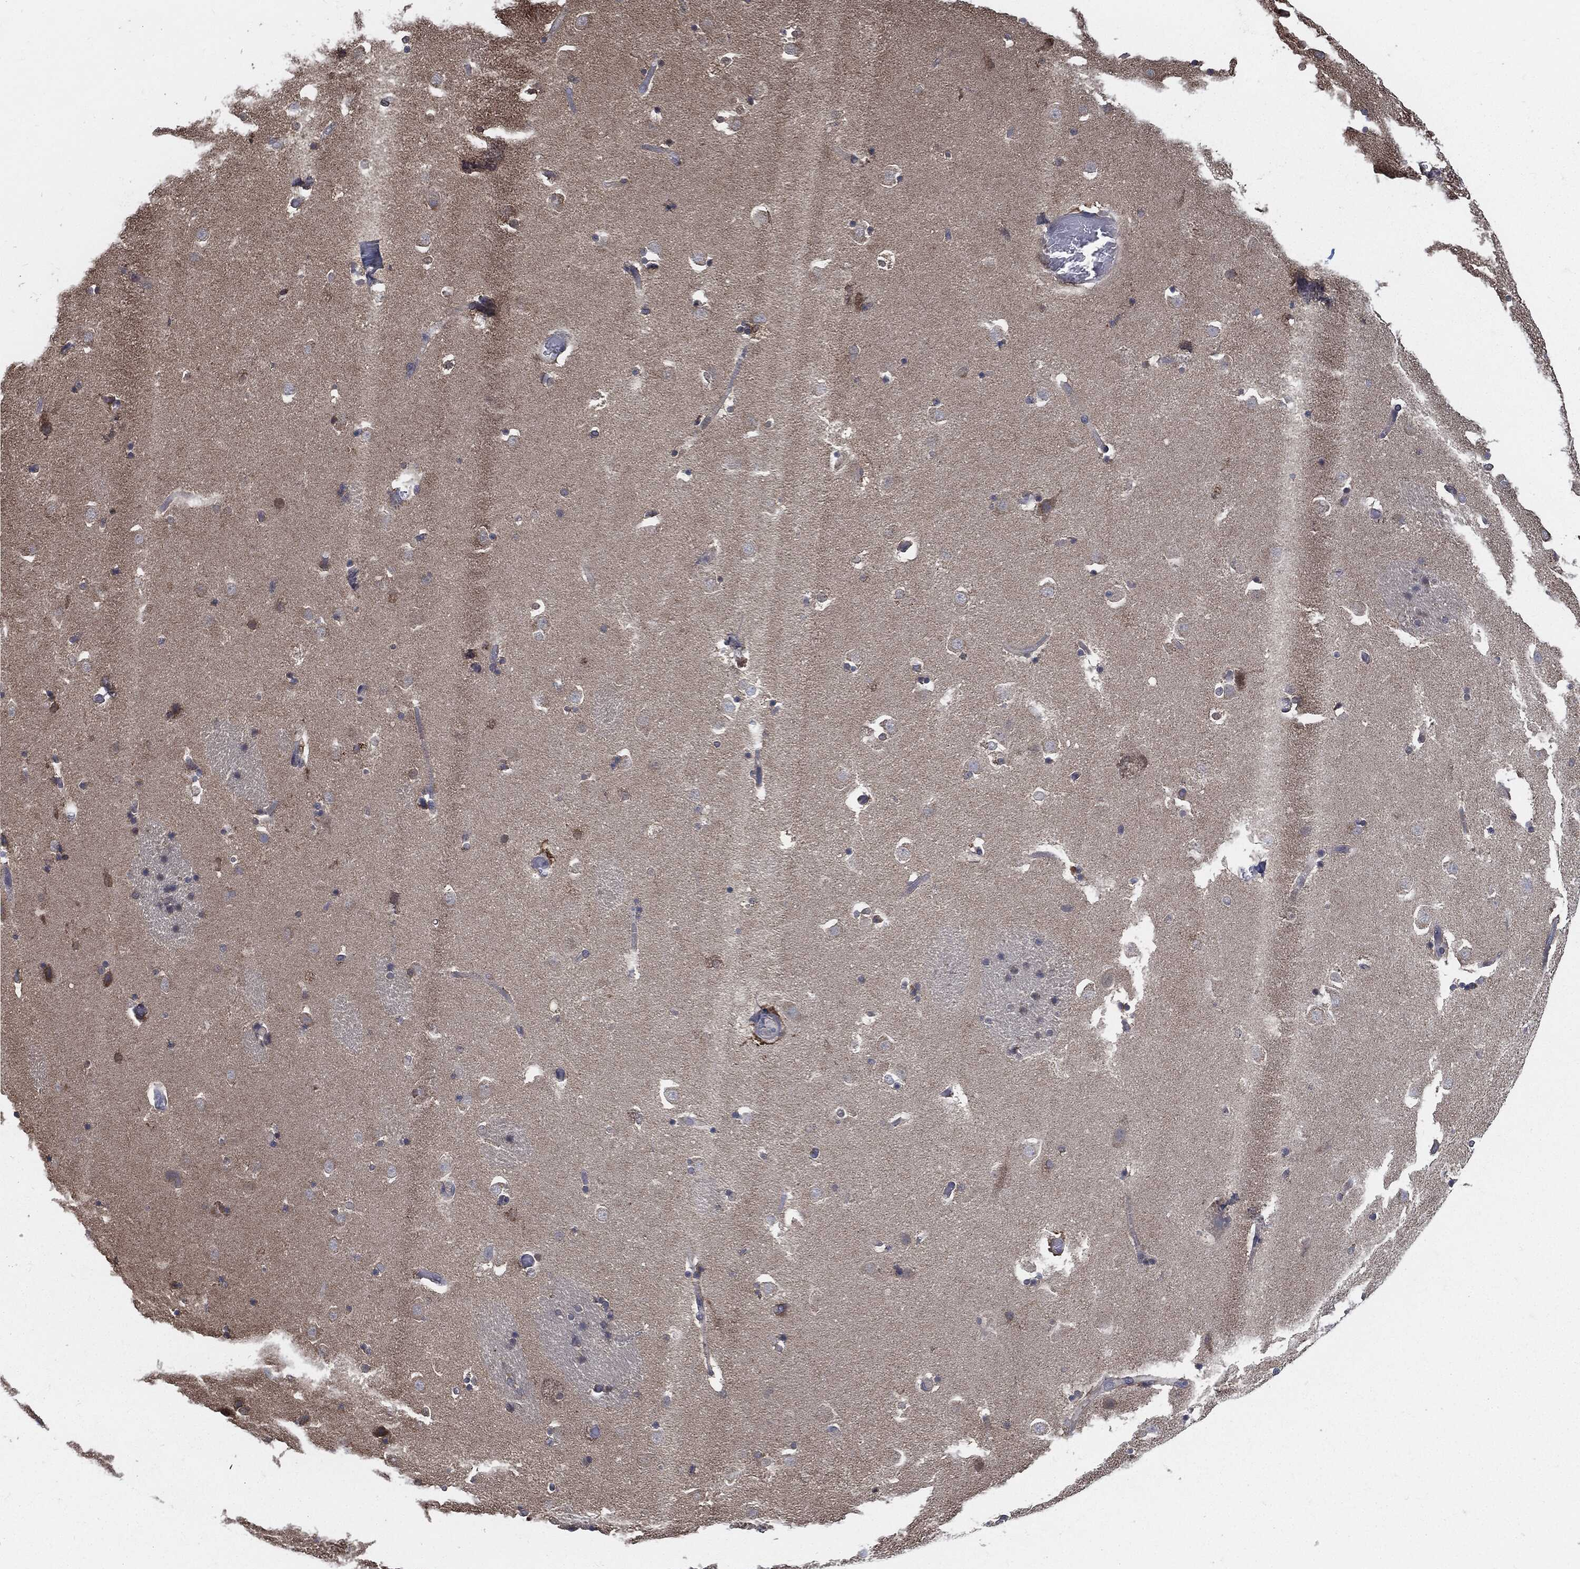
{"staining": {"intensity": "negative", "quantity": "none", "location": "none"}, "tissue": "caudate", "cell_type": "Glial cells", "image_type": "normal", "snomed": [{"axis": "morphology", "description": "Normal tissue, NOS"}, {"axis": "topography", "description": "Lateral ventricle wall"}], "caption": "Immunohistochemical staining of benign human caudate demonstrates no significant positivity in glial cells.", "gene": "PRDX4", "patient": {"sex": "male", "age": 51}}